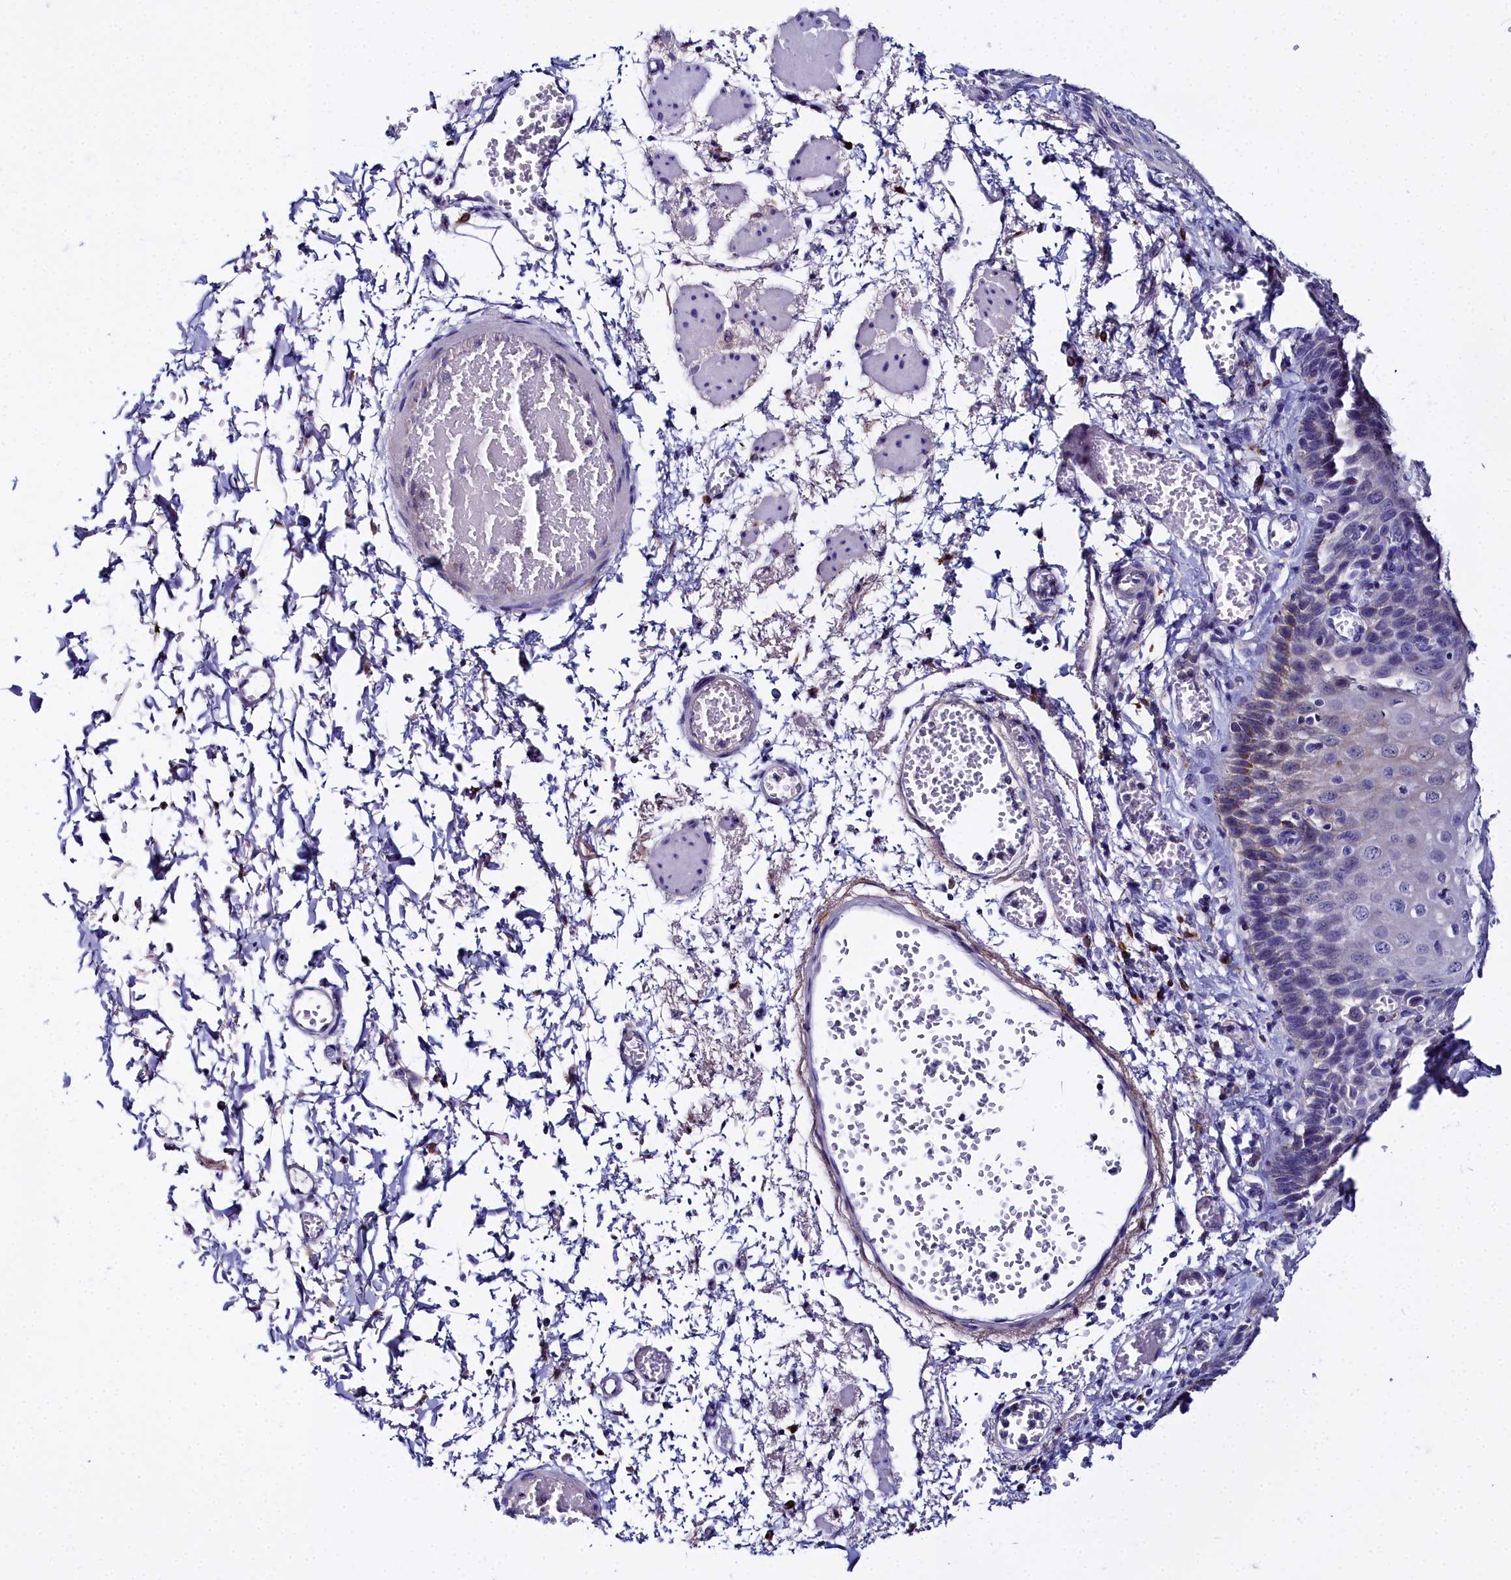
{"staining": {"intensity": "weak", "quantity": "<25%", "location": "cytoplasmic/membranous"}, "tissue": "esophagus", "cell_type": "Squamous epithelial cells", "image_type": "normal", "snomed": [{"axis": "morphology", "description": "Normal tissue, NOS"}, {"axis": "topography", "description": "Esophagus"}], "caption": "This is a micrograph of immunohistochemistry staining of normal esophagus, which shows no staining in squamous epithelial cells.", "gene": "ELAPOR2", "patient": {"sex": "male", "age": 81}}